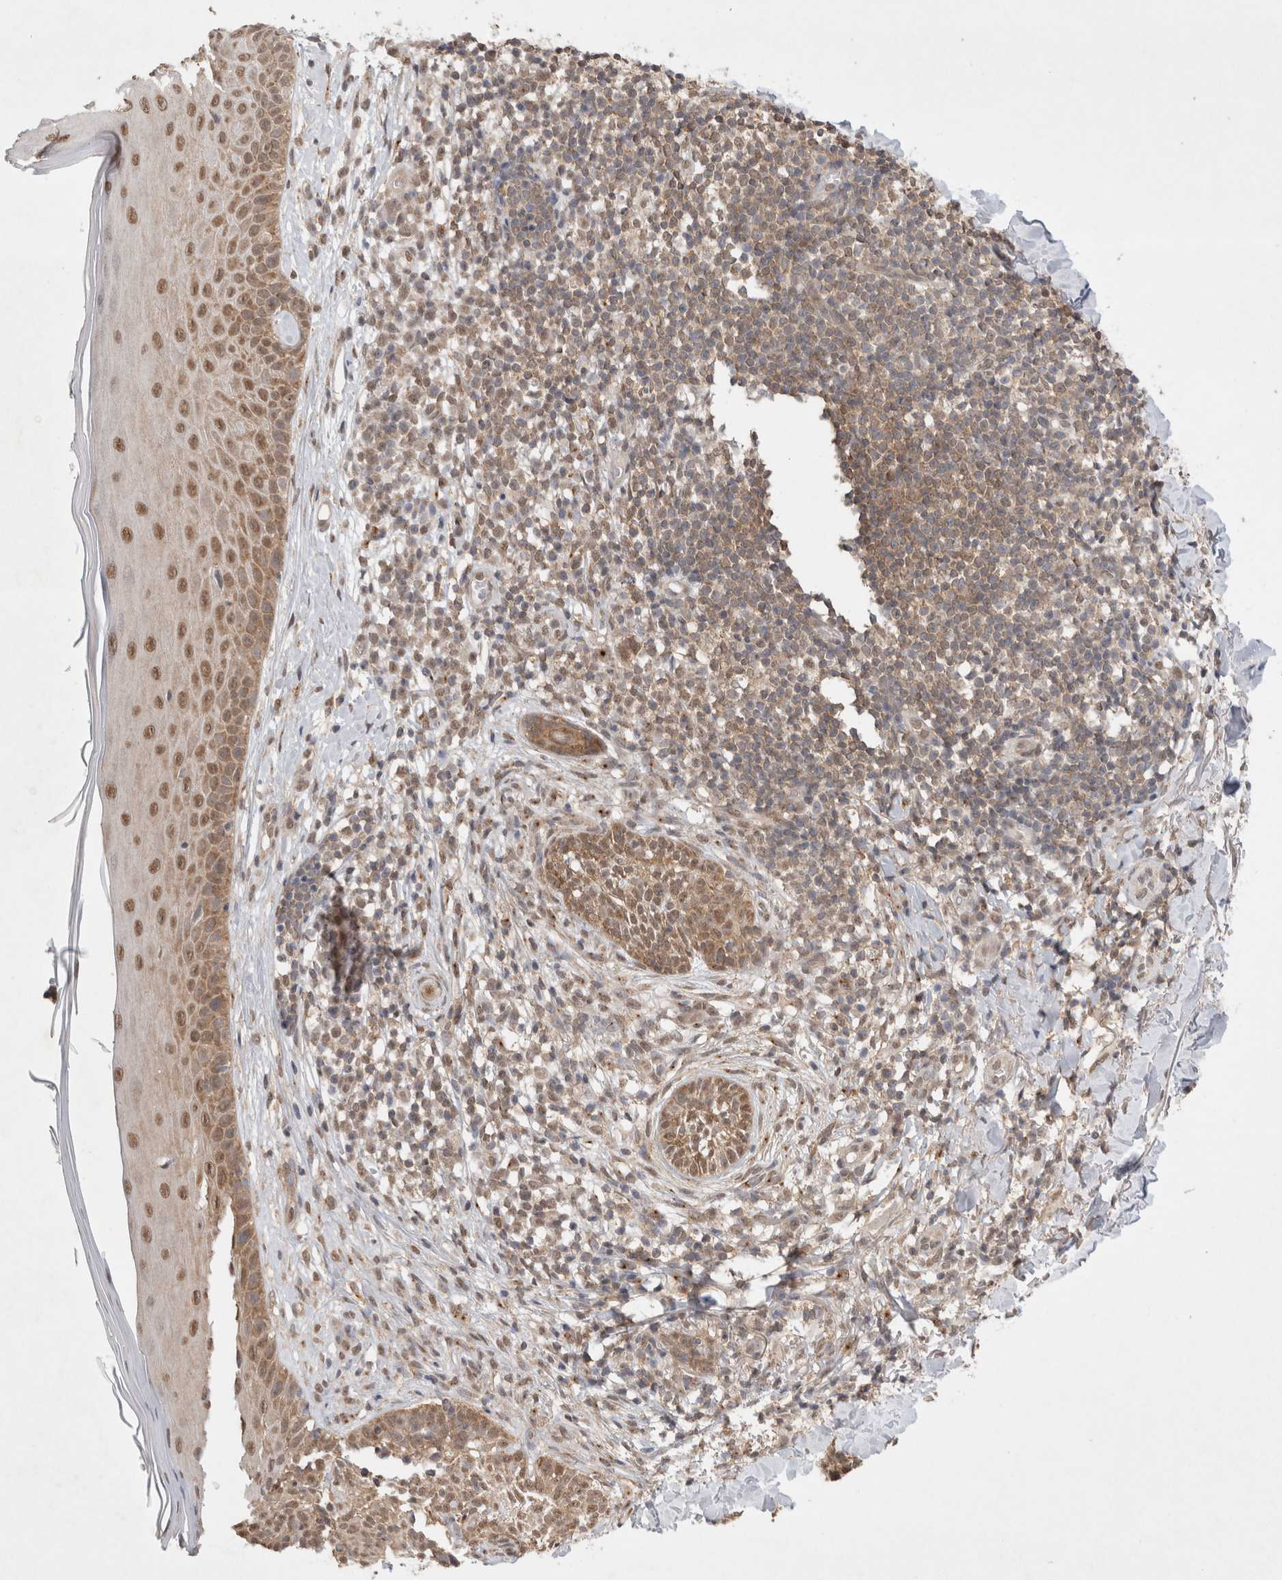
{"staining": {"intensity": "moderate", "quantity": ">75%", "location": "cytoplasmic/membranous,nuclear"}, "tissue": "skin cancer", "cell_type": "Tumor cells", "image_type": "cancer", "snomed": [{"axis": "morphology", "description": "Normal tissue, NOS"}, {"axis": "morphology", "description": "Basal cell carcinoma"}, {"axis": "topography", "description": "Skin"}], "caption": "Protein staining reveals moderate cytoplasmic/membranous and nuclear positivity in approximately >75% of tumor cells in basal cell carcinoma (skin). Using DAB (3,3'-diaminobenzidine) (brown) and hematoxylin (blue) stains, captured at high magnification using brightfield microscopy.", "gene": "WIPF2", "patient": {"sex": "male", "age": 67}}